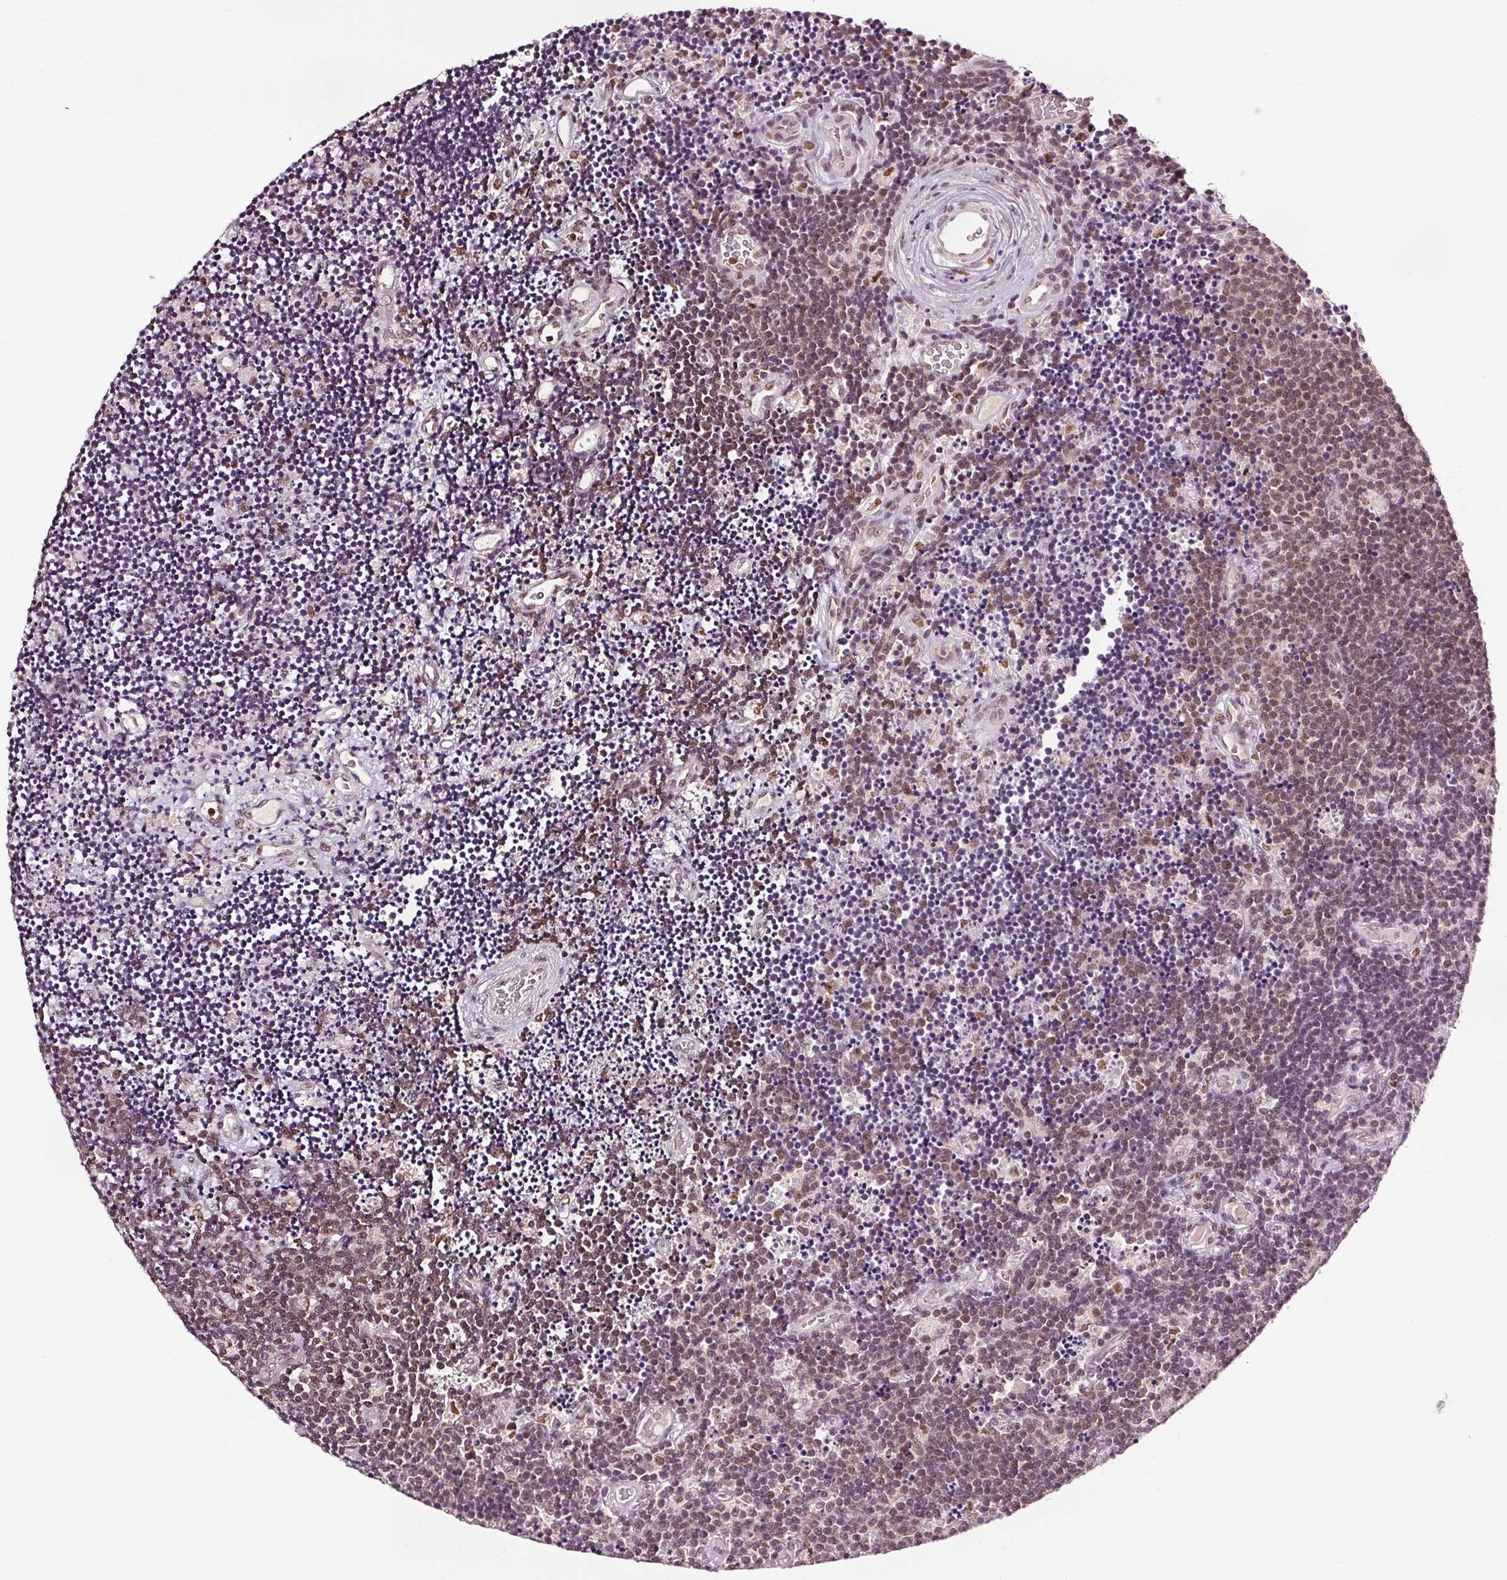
{"staining": {"intensity": "weak", "quantity": "25%-75%", "location": "nuclear"}, "tissue": "lymphoma", "cell_type": "Tumor cells", "image_type": "cancer", "snomed": [{"axis": "morphology", "description": "Malignant lymphoma, non-Hodgkin's type, Low grade"}, {"axis": "topography", "description": "Brain"}], "caption": "DAB immunohistochemical staining of low-grade malignant lymphoma, non-Hodgkin's type reveals weak nuclear protein positivity in approximately 25%-75% of tumor cells.", "gene": "DDX11", "patient": {"sex": "female", "age": 66}}